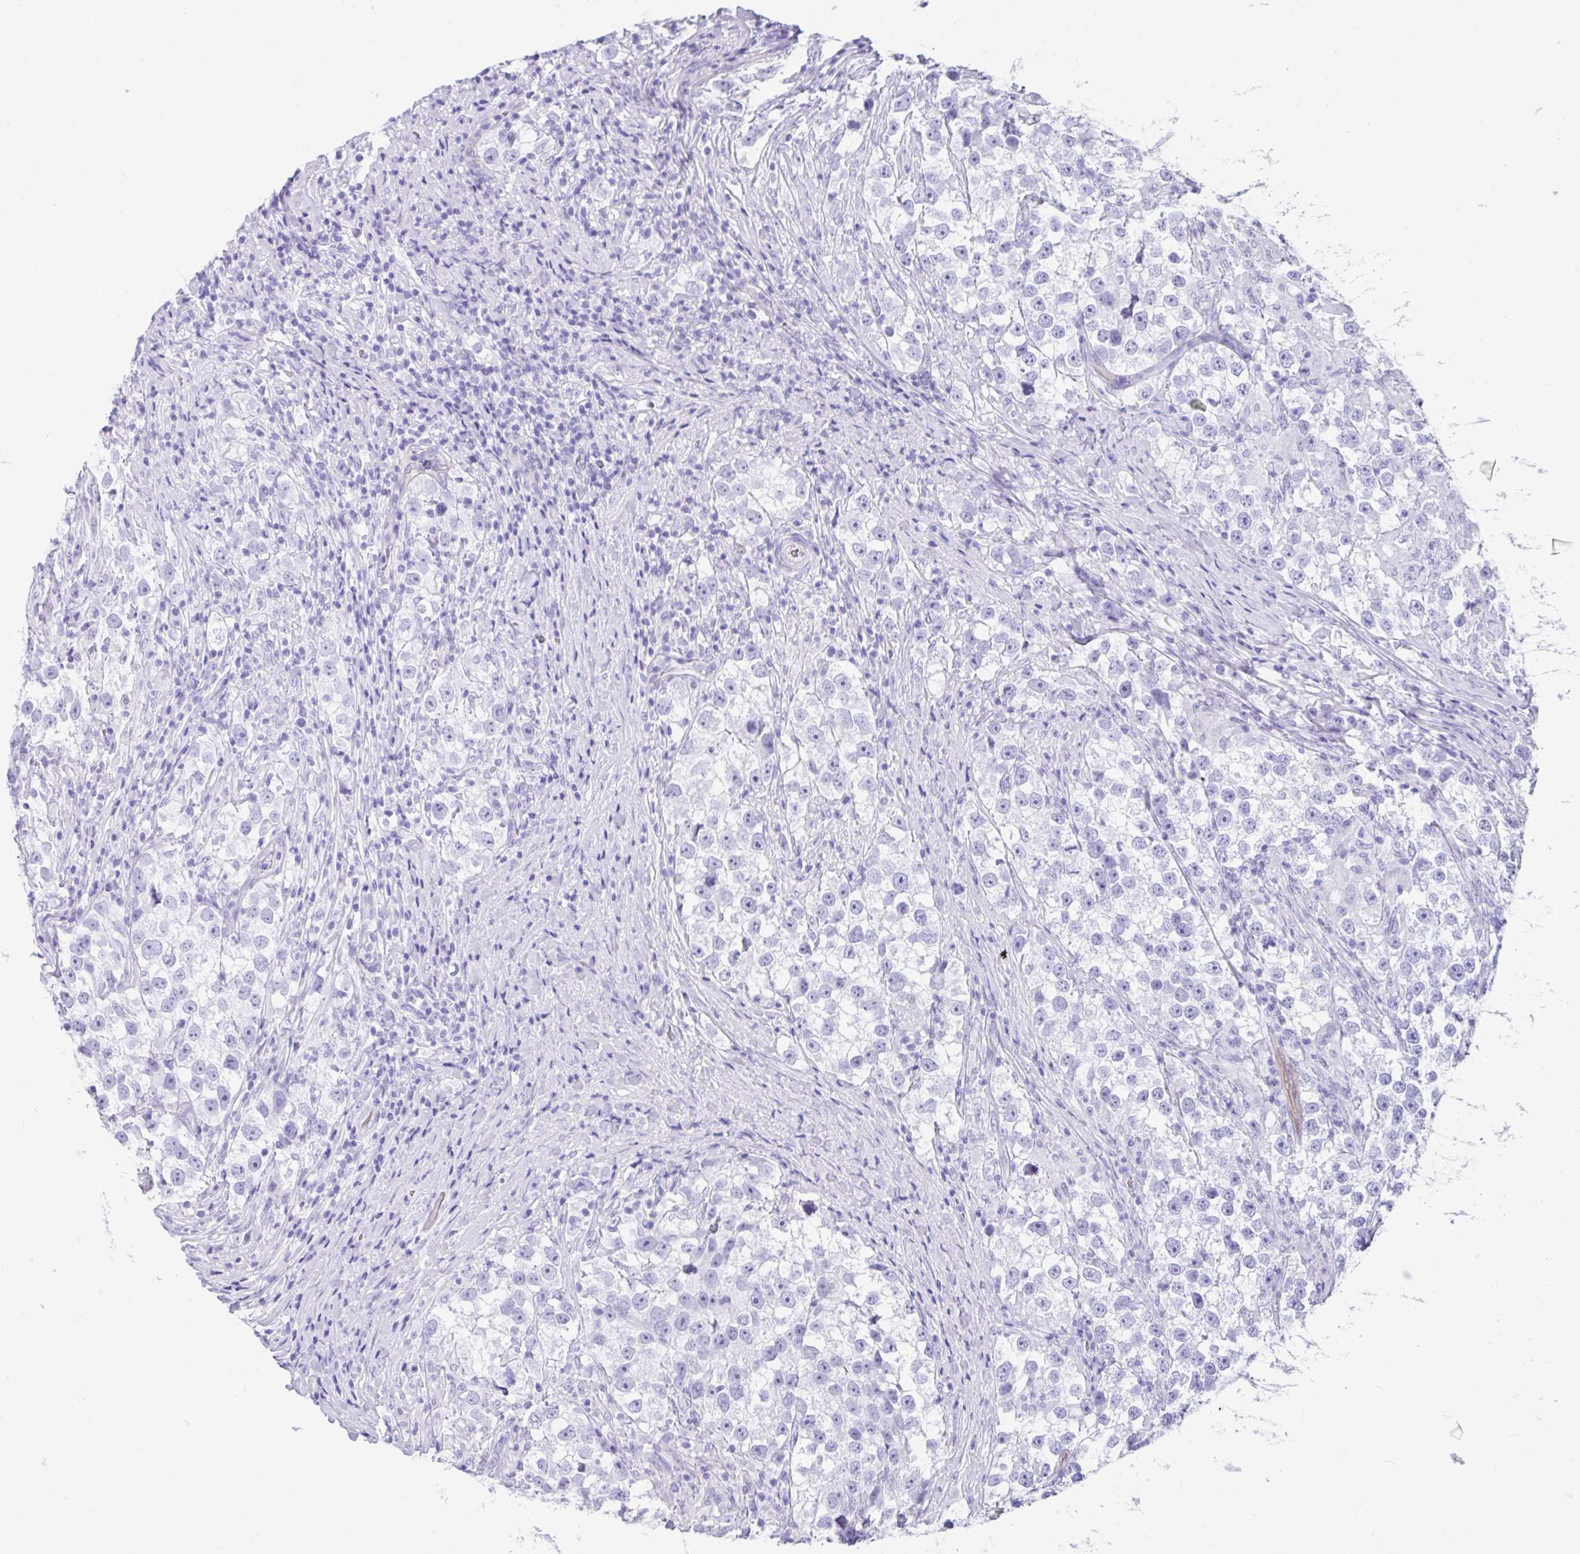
{"staining": {"intensity": "negative", "quantity": "none", "location": "none"}, "tissue": "testis cancer", "cell_type": "Tumor cells", "image_type": "cancer", "snomed": [{"axis": "morphology", "description": "Seminoma, NOS"}, {"axis": "topography", "description": "Testis"}], "caption": "High magnification brightfield microscopy of testis cancer (seminoma) stained with DAB (brown) and counterstained with hematoxylin (blue): tumor cells show no significant expression.", "gene": "FAM107A", "patient": {"sex": "male", "age": 46}}